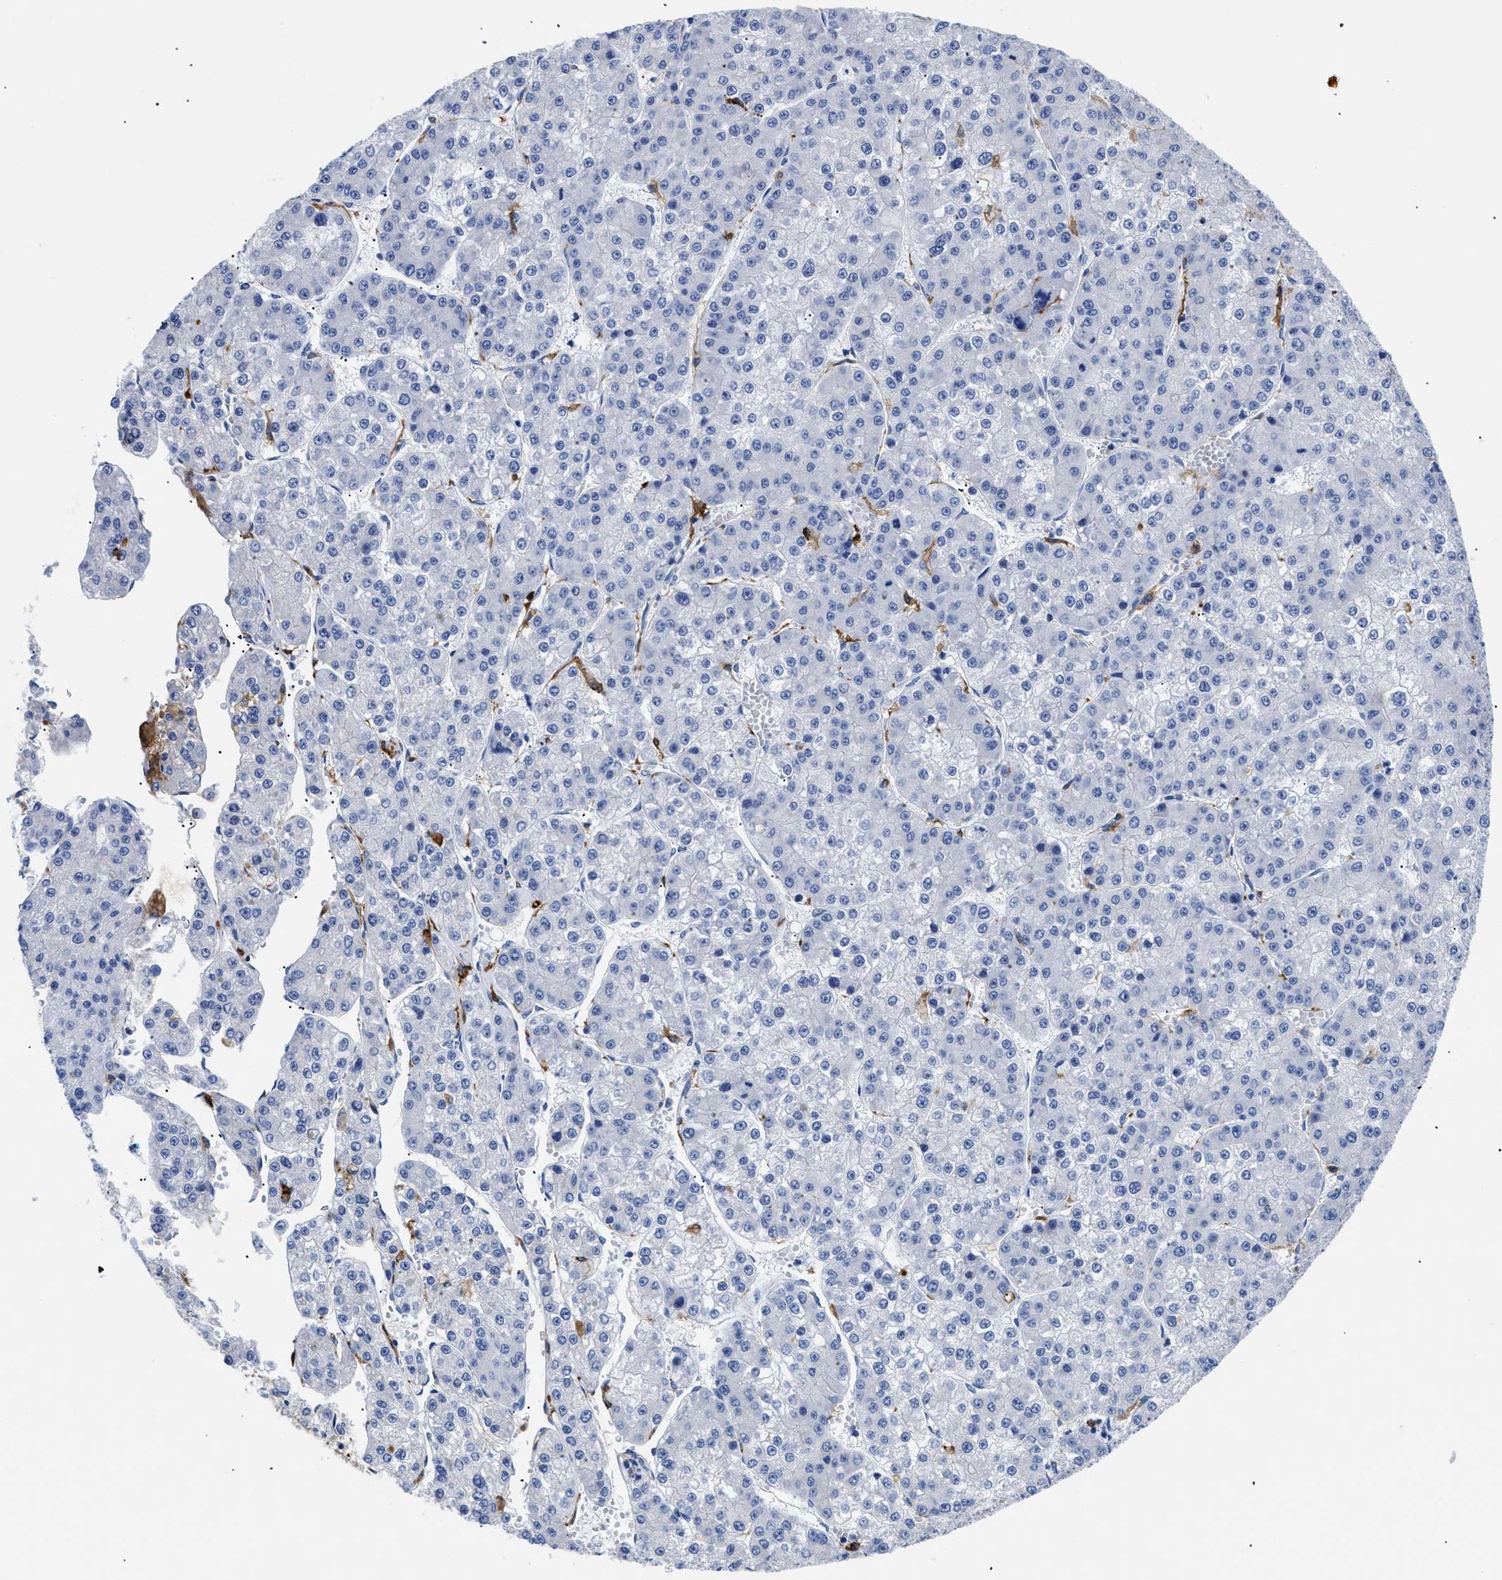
{"staining": {"intensity": "negative", "quantity": "none", "location": "none"}, "tissue": "liver cancer", "cell_type": "Tumor cells", "image_type": "cancer", "snomed": [{"axis": "morphology", "description": "Carcinoma, Hepatocellular, NOS"}, {"axis": "topography", "description": "Liver"}], "caption": "DAB (3,3'-diaminobenzidine) immunohistochemical staining of liver cancer (hepatocellular carcinoma) reveals no significant positivity in tumor cells. The staining is performed using DAB (3,3'-diaminobenzidine) brown chromogen with nuclei counter-stained in using hematoxylin.", "gene": "HLA-DPA1", "patient": {"sex": "female", "age": 73}}